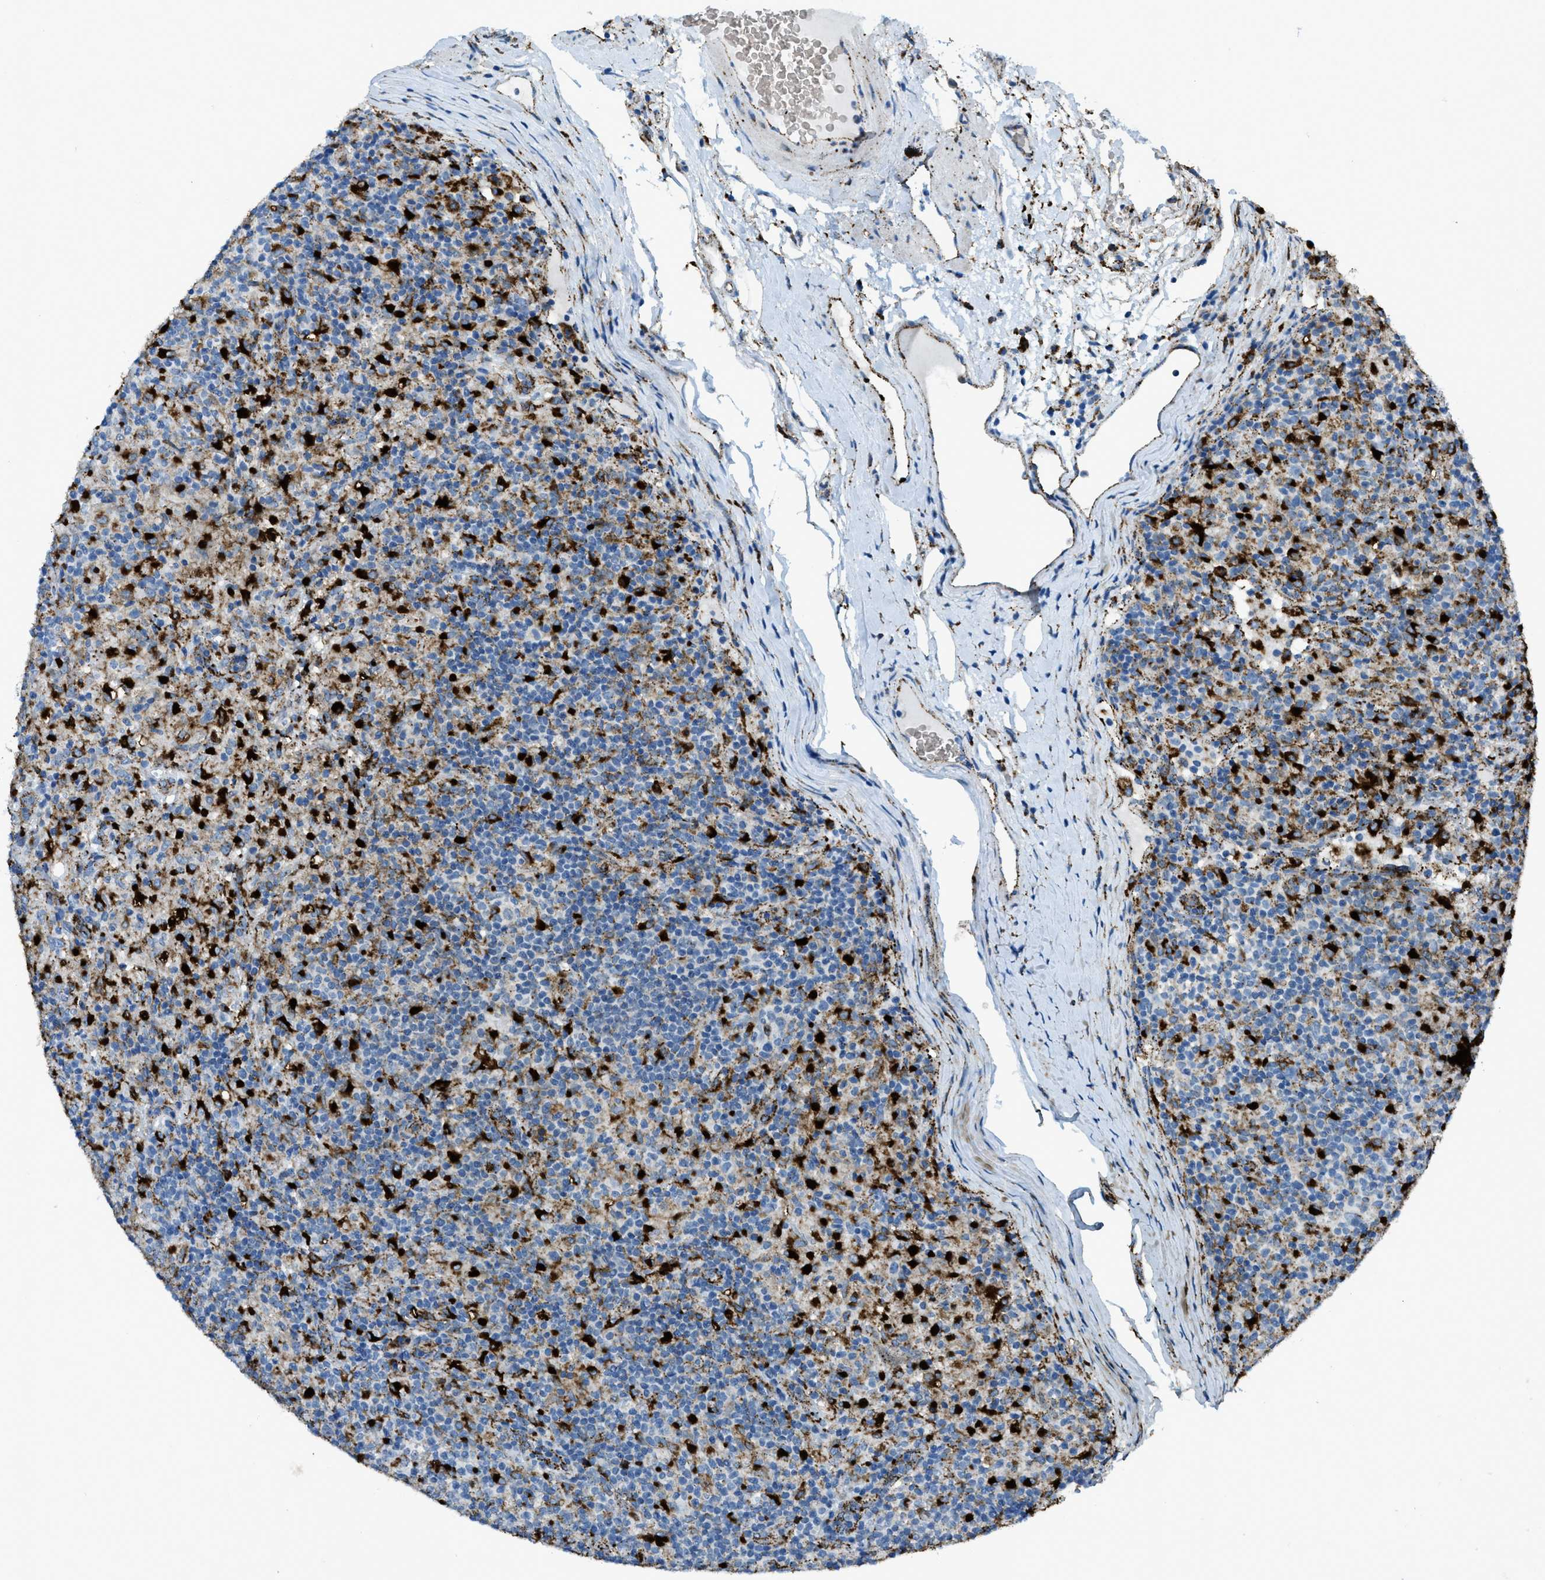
{"staining": {"intensity": "negative", "quantity": "none", "location": "none"}, "tissue": "lymphoma", "cell_type": "Tumor cells", "image_type": "cancer", "snomed": [{"axis": "morphology", "description": "Hodgkin's disease, NOS"}, {"axis": "topography", "description": "Lymph node"}], "caption": "A micrograph of lymphoma stained for a protein shows no brown staining in tumor cells.", "gene": "SCARB2", "patient": {"sex": "male", "age": 70}}